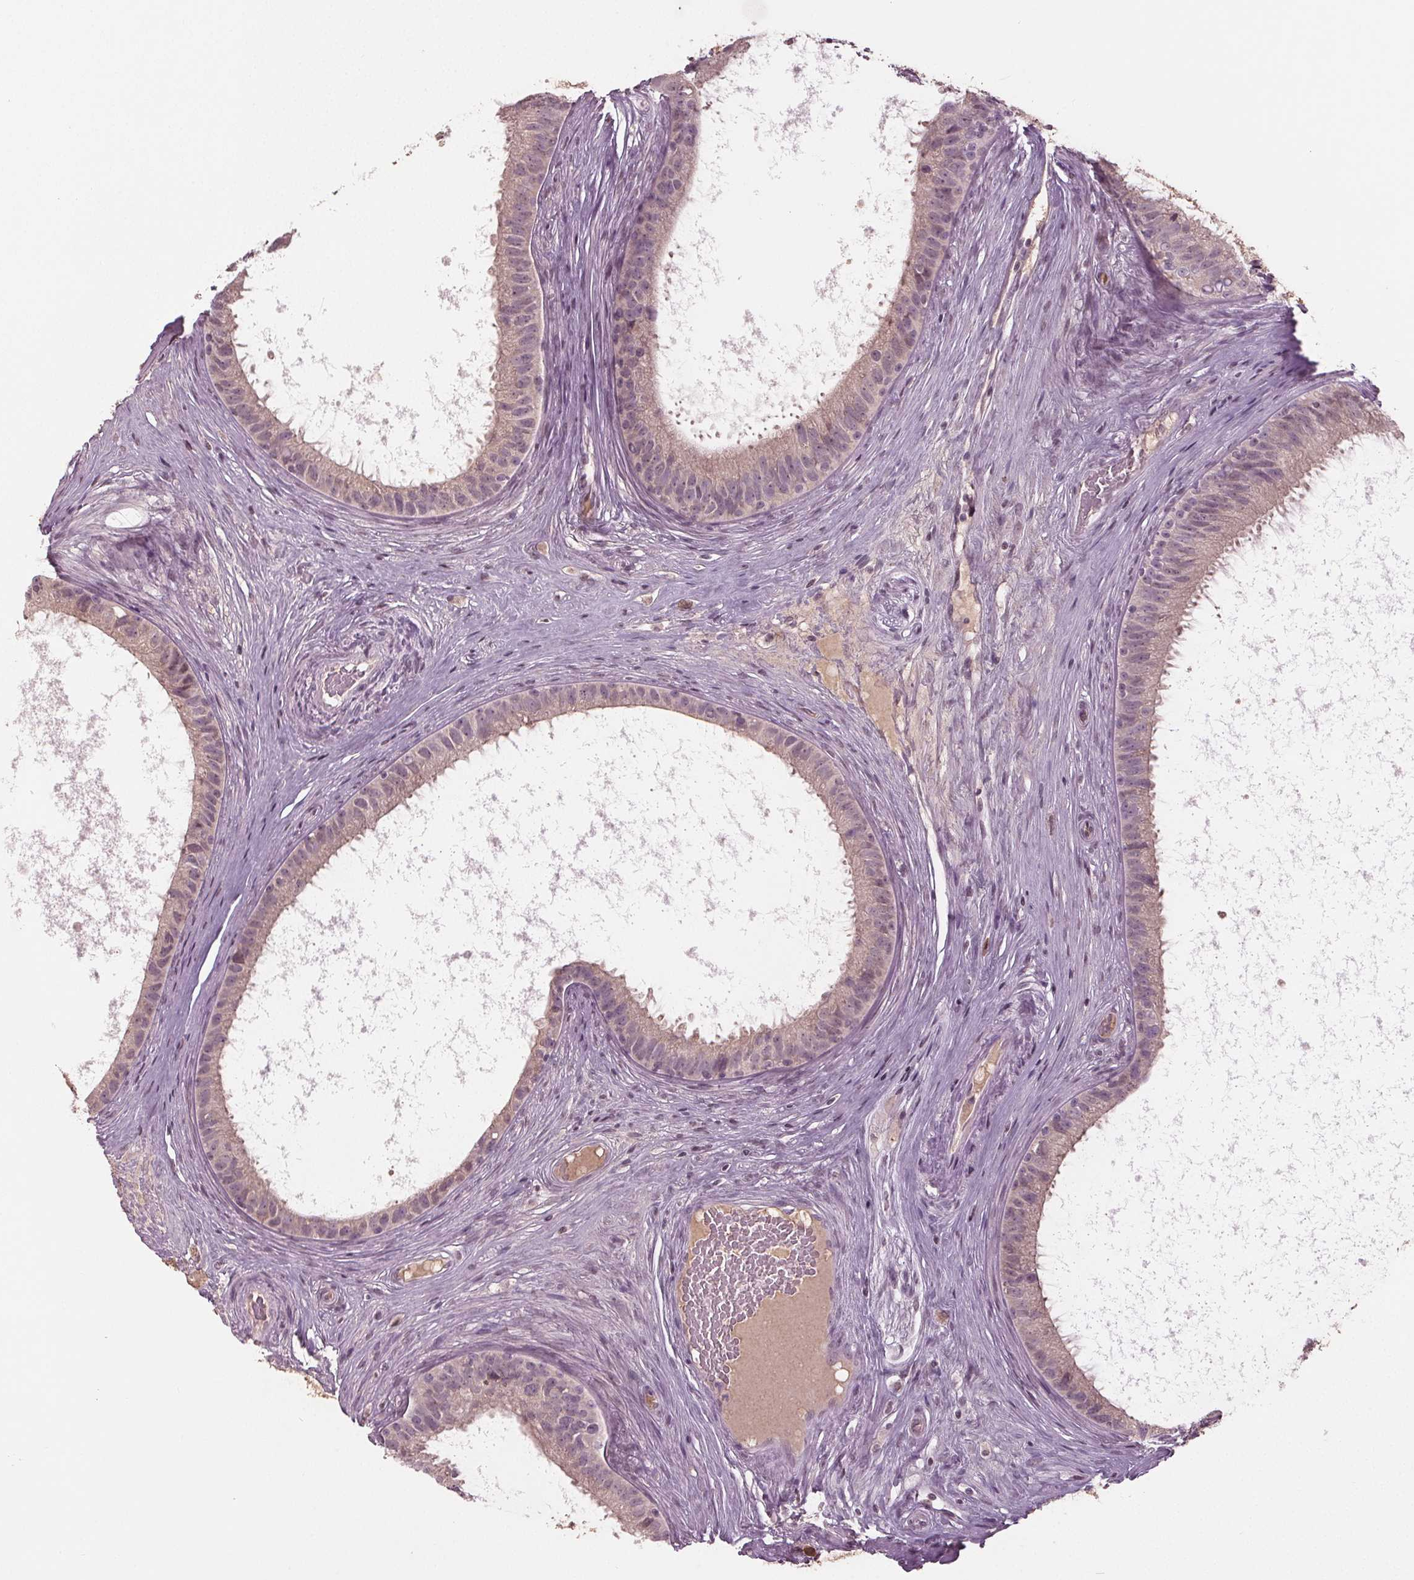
{"staining": {"intensity": "negative", "quantity": "none", "location": "none"}, "tissue": "epididymis", "cell_type": "Glandular cells", "image_type": "normal", "snomed": [{"axis": "morphology", "description": "Normal tissue, NOS"}, {"axis": "topography", "description": "Epididymis"}], "caption": "An immunohistochemistry photomicrograph of unremarkable epididymis is shown. There is no staining in glandular cells of epididymis.", "gene": "CXCL16", "patient": {"sex": "male", "age": 59}}